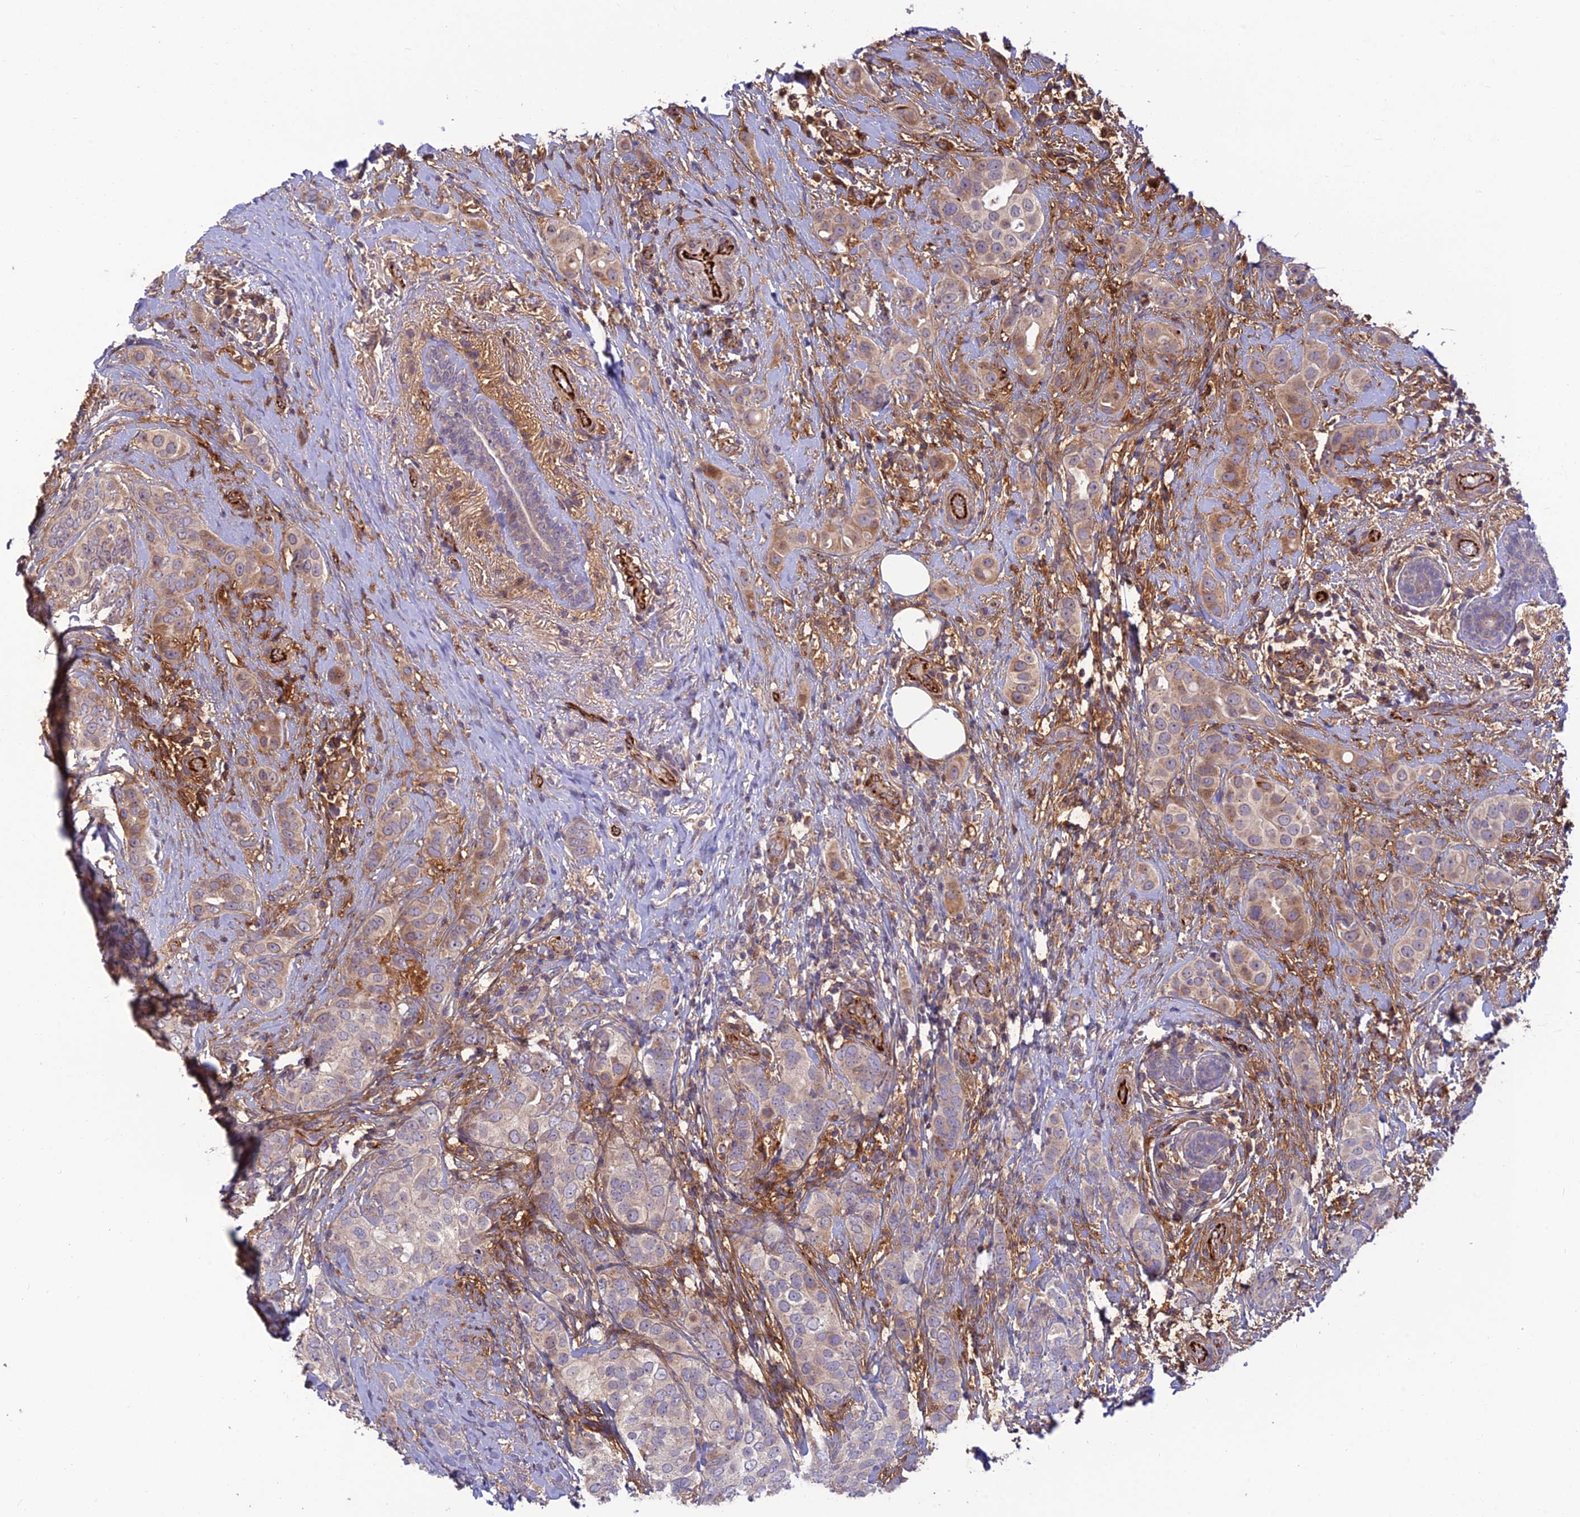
{"staining": {"intensity": "weak", "quantity": "25%-75%", "location": "cytoplasmic/membranous"}, "tissue": "breast cancer", "cell_type": "Tumor cells", "image_type": "cancer", "snomed": [{"axis": "morphology", "description": "Lobular carcinoma"}, {"axis": "topography", "description": "Breast"}], "caption": "Tumor cells exhibit weak cytoplasmic/membranous positivity in approximately 25%-75% of cells in lobular carcinoma (breast). The staining is performed using DAB brown chromogen to label protein expression. The nuclei are counter-stained blue using hematoxylin.", "gene": "ST8SIA5", "patient": {"sex": "female", "age": 51}}